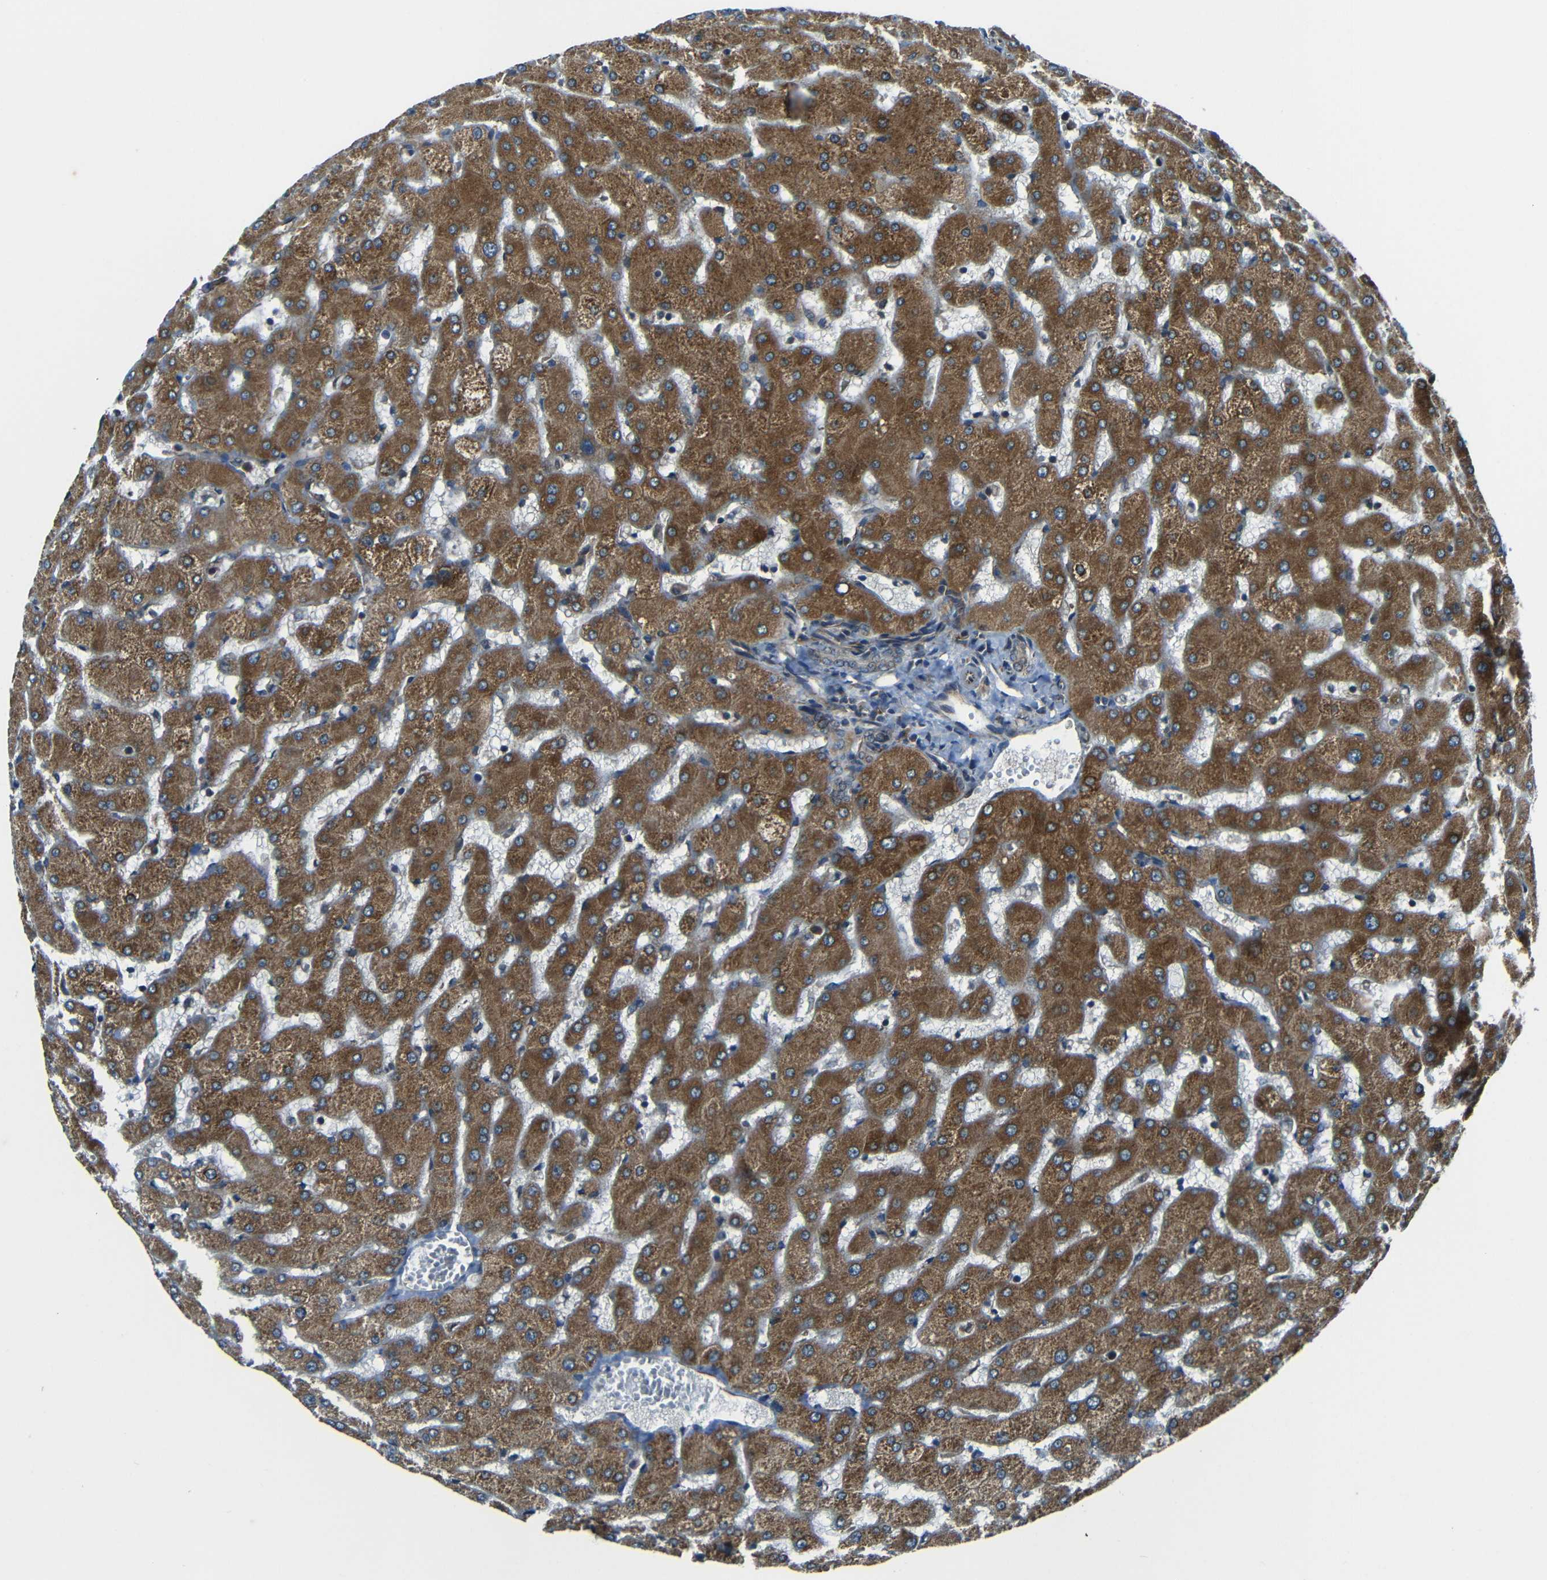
{"staining": {"intensity": "moderate", "quantity": ">75%", "location": "cytoplasmic/membranous"}, "tissue": "liver", "cell_type": "Cholangiocytes", "image_type": "normal", "snomed": [{"axis": "morphology", "description": "Normal tissue, NOS"}, {"axis": "topography", "description": "Liver"}], "caption": "Brown immunohistochemical staining in benign liver demonstrates moderate cytoplasmic/membranous staining in about >75% of cholangiocytes.", "gene": "VAPB", "patient": {"sex": "female", "age": 63}}